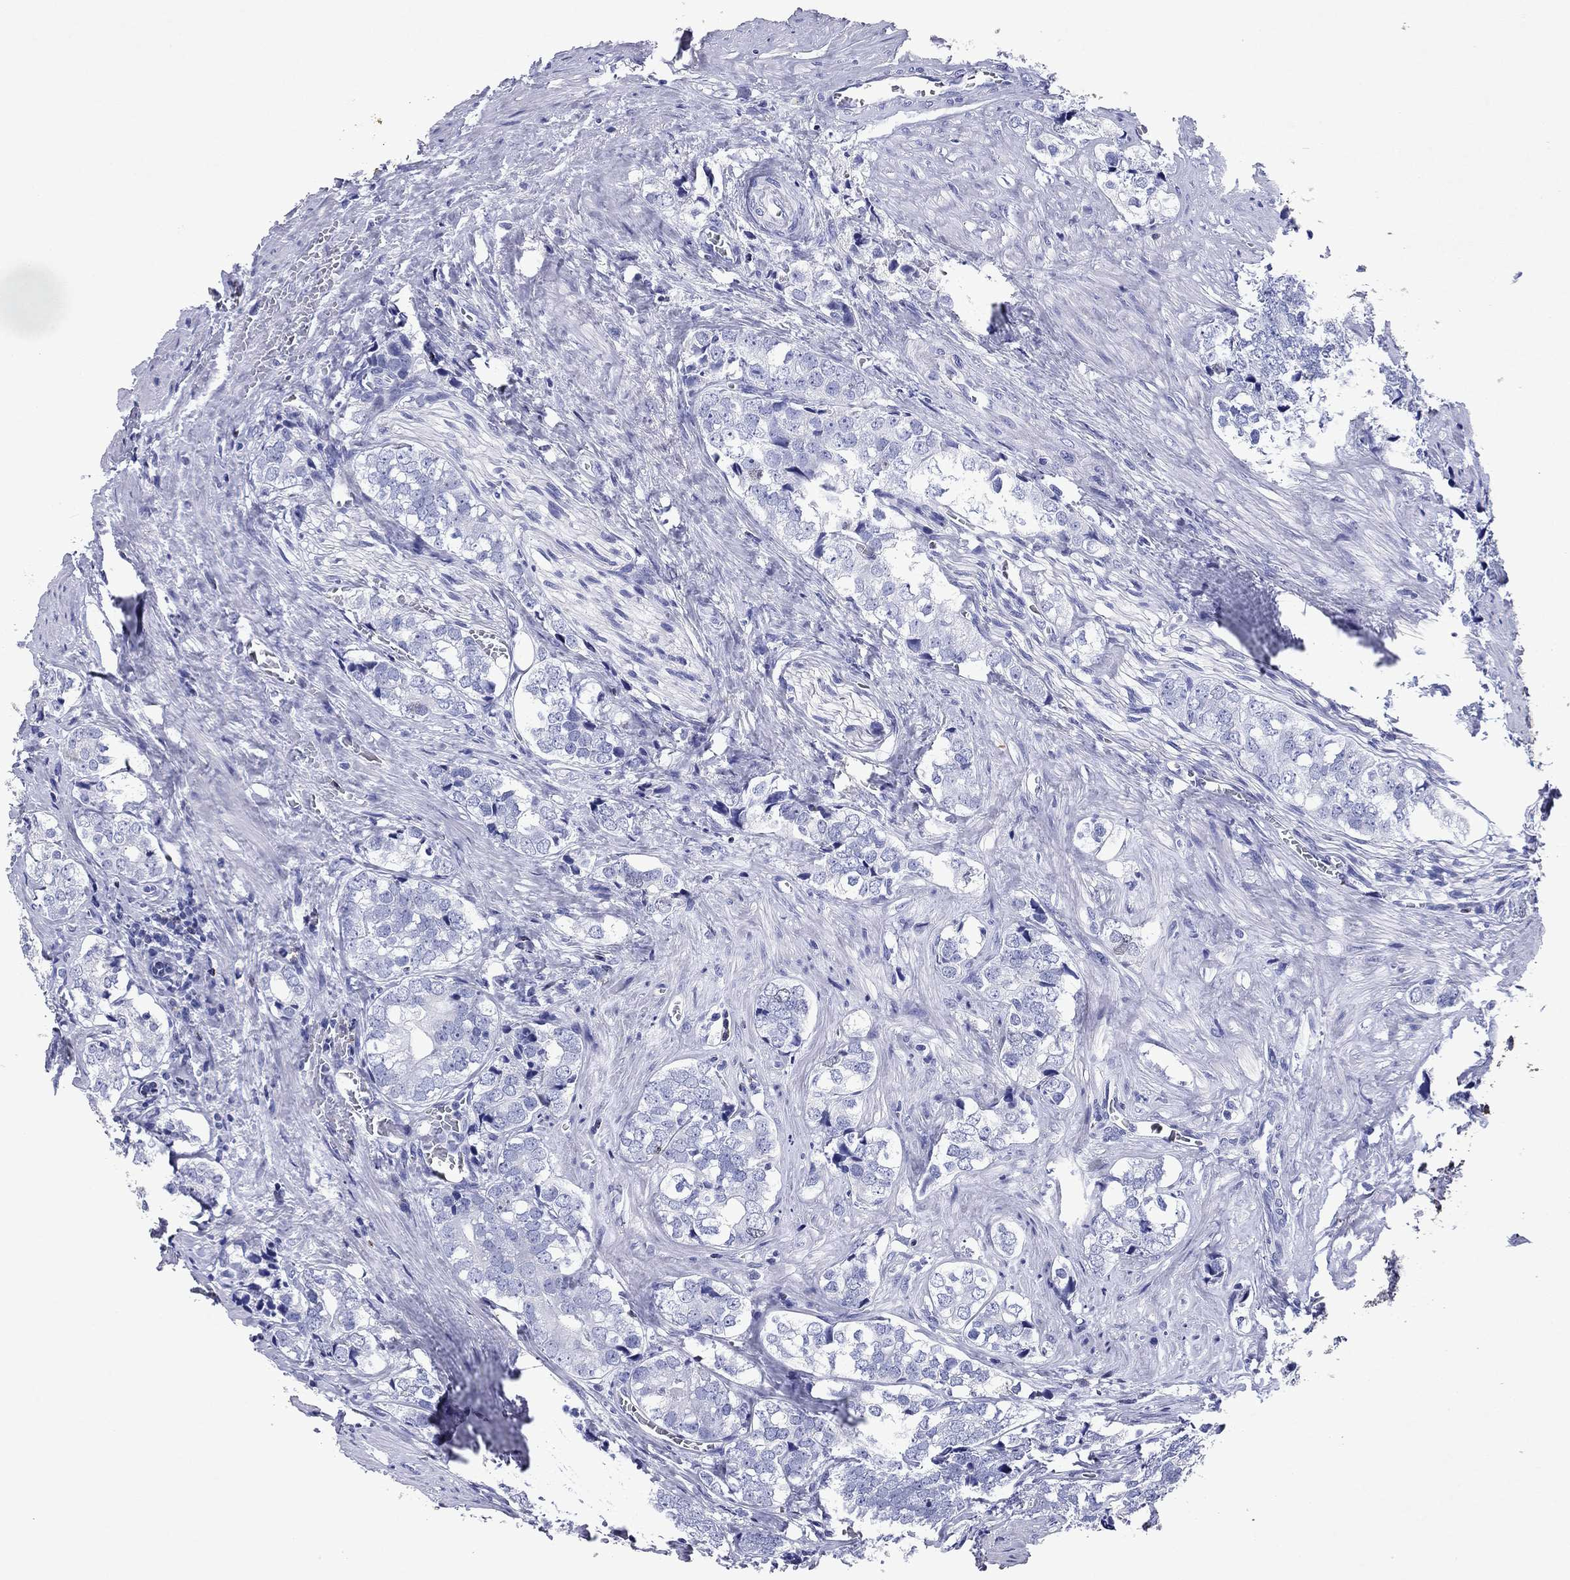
{"staining": {"intensity": "negative", "quantity": "none", "location": "none"}, "tissue": "prostate cancer", "cell_type": "Tumor cells", "image_type": "cancer", "snomed": [{"axis": "morphology", "description": "Adenocarcinoma, NOS"}, {"axis": "topography", "description": "Prostate and seminal vesicle, NOS"}], "caption": "High power microscopy image of an immunohistochemistry photomicrograph of adenocarcinoma (prostate), revealing no significant positivity in tumor cells.", "gene": "GZMK", "patient": {"sex": "male", "age": 63}}